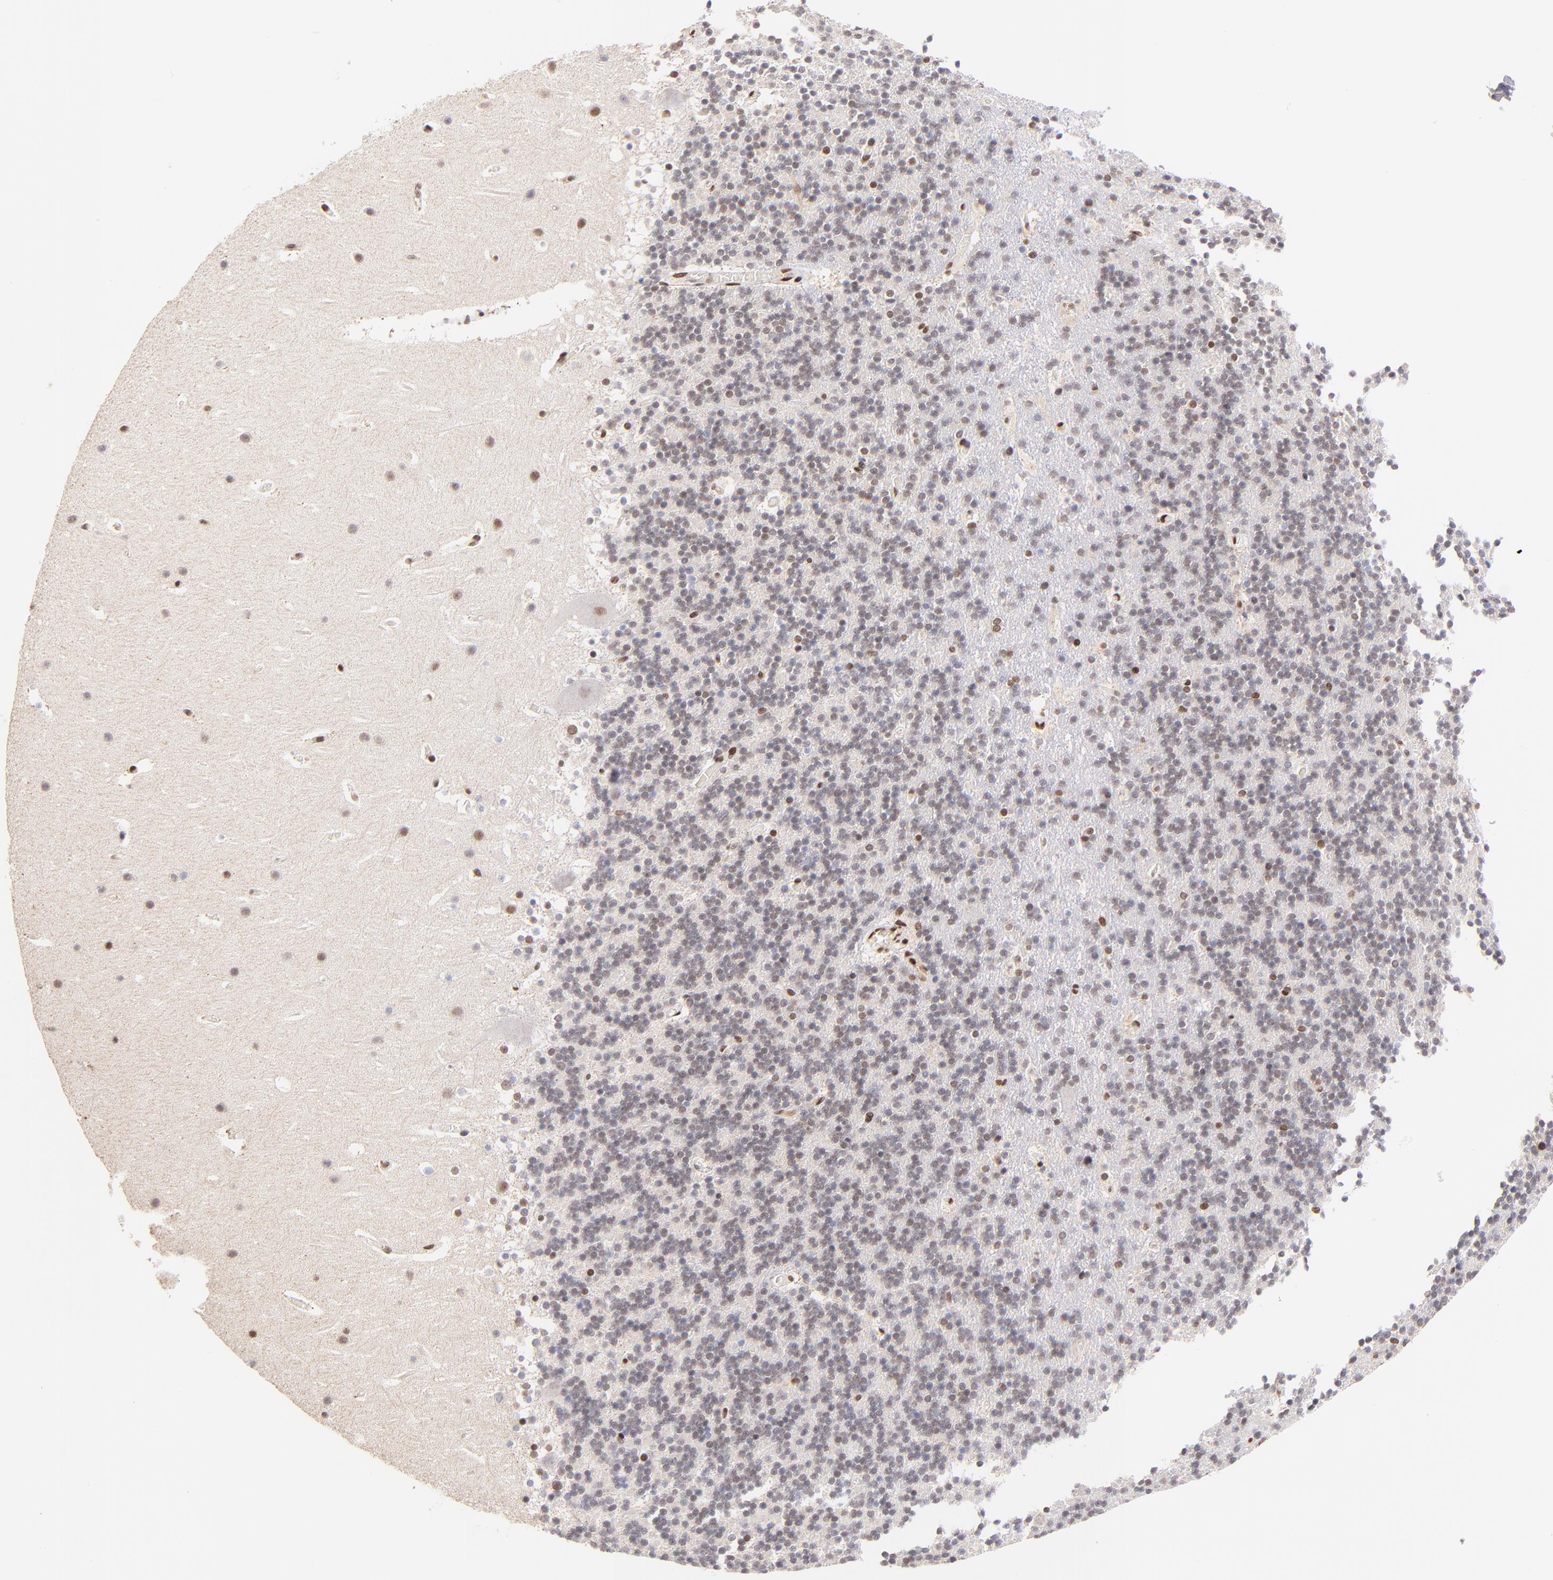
{"staining": {"intensity": "weak", "quantity": "<25%", "location": "nuclear"}, "tissue": "cerebellum", "cell_type": "Cells in granular layer", "image_type": "normal", "snomed": [{"axis": "morphology", "description": "Normal tissue, NOS"}, {"axis": "topography", "description": "Cerebellum"}], "caption": "DAB immunohistochemical staining of unremarkable cerebellum exhibits no significant expression in cells in granular layer. (DAB (3,3'-diaminobenzidine) IHC visualized using brightfield microscopy, high magnification).", "gene": "MIDEAS", "patient": {"sex": "male", "age": 45}}